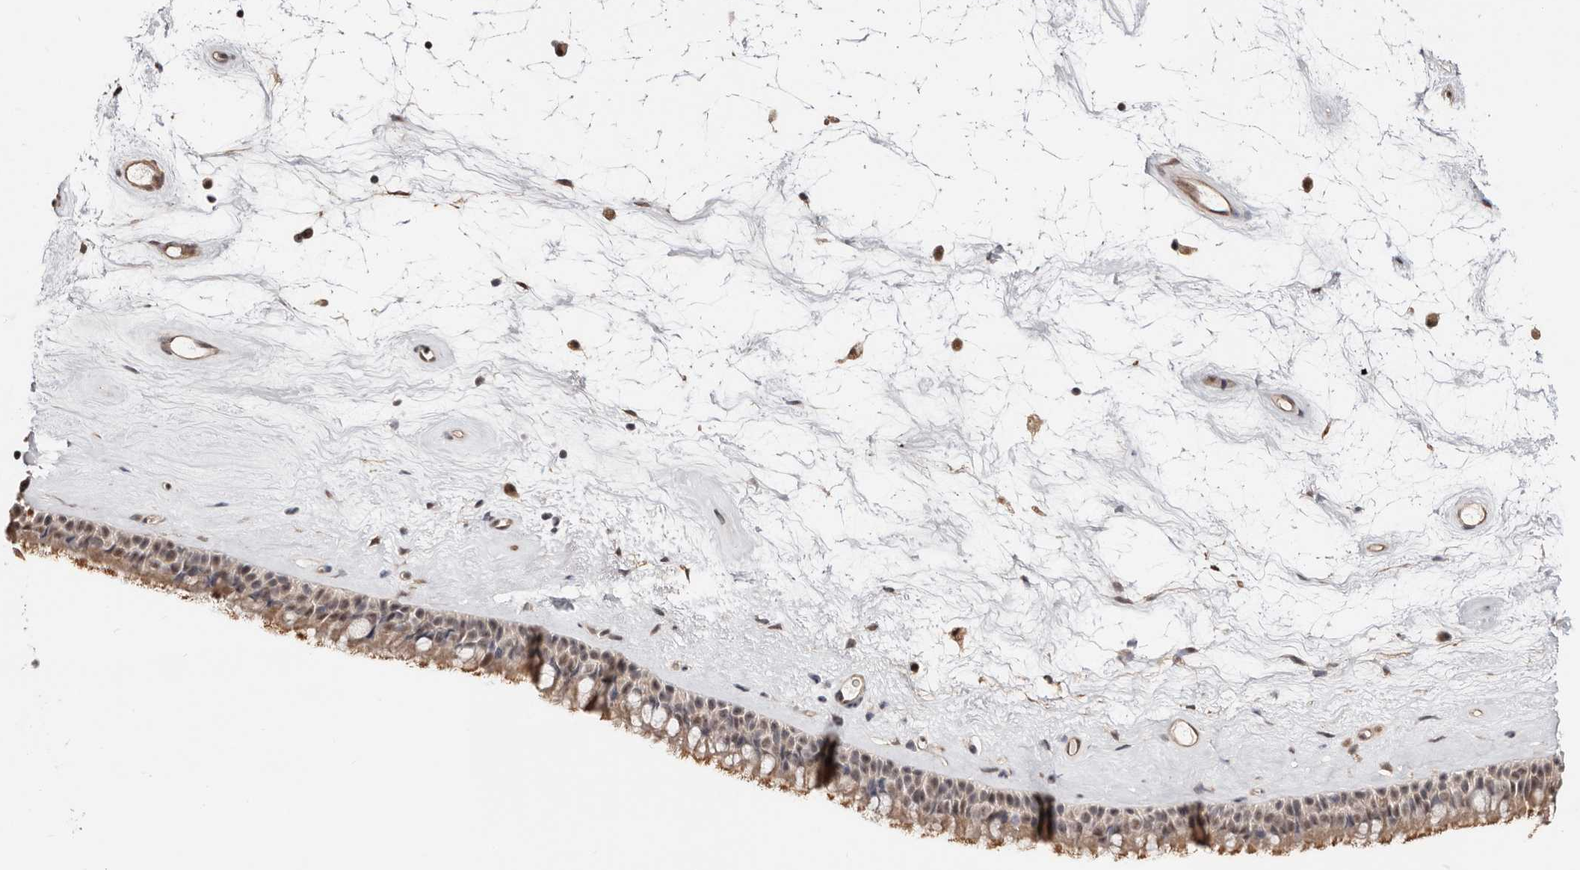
{"staining": {"intensity": "moderate", "quantity": ">75%", "location": "cytoplasmic/membranous,nuclear"}, "tissue": "nasopharynx", "cell_type": "Respiratory epithelial cells", "image_type": "normal", "snomed": [{"axis": "morphology", "description": "Normal tissue, NOS"}, {"axis": "topography", "description": "Nasopharynx"}], "caption": "Protein analysis of normal nasopharynx demonstrates moderate cytoplasmic/membranous,nuclear positivity in approximately >75% of respiratory epithelial cells. The protein is shown in brown color, while the nuclei are stained blue.", "gene": "TRIP13", "patient": {"sex": "male", "age": 64}}